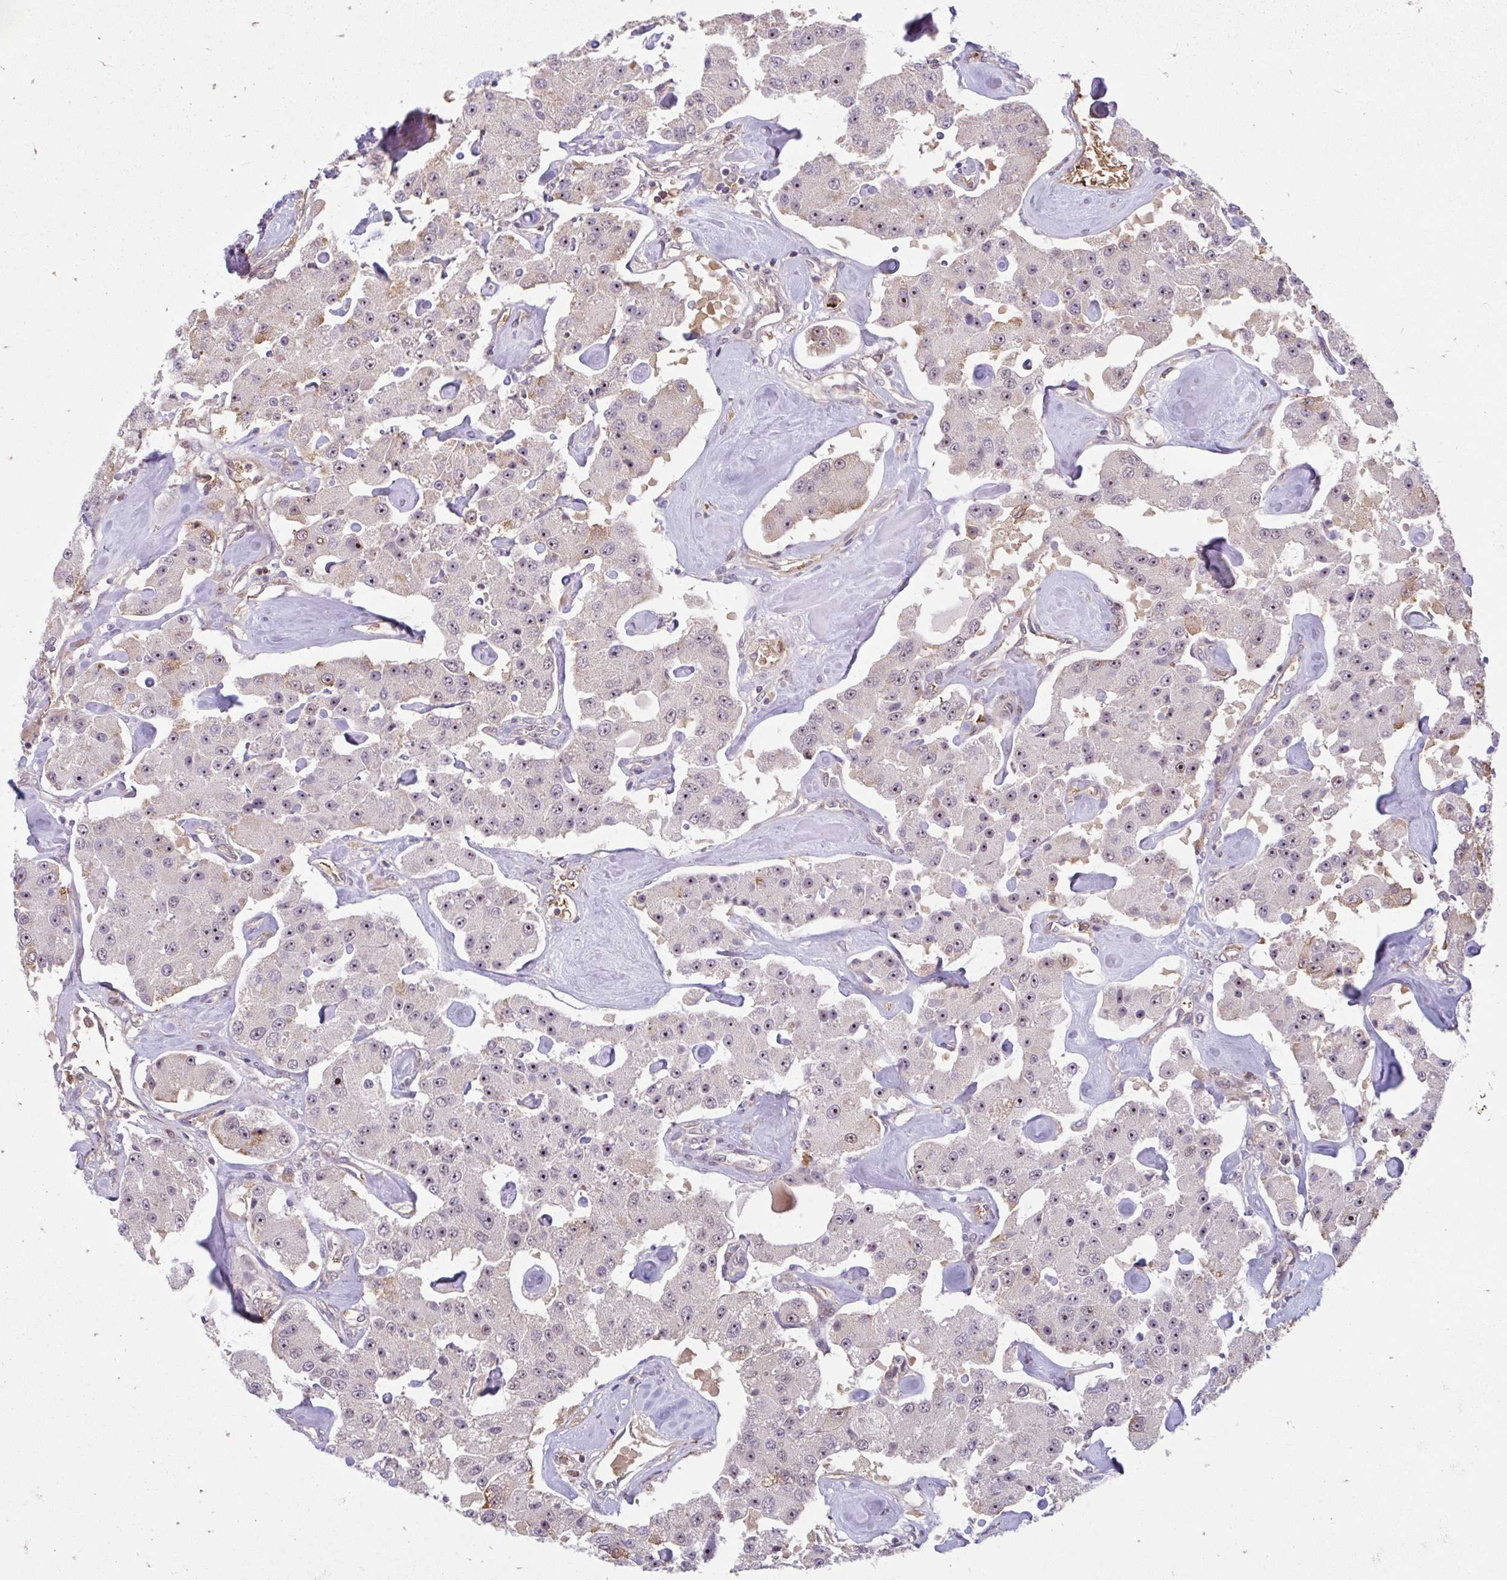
{"staining": {"intensity": "moderate", "quantity": "25%-75%", "location": "nuclear"}, "tissue": "carcinoid", "cell_type": "Tumor cells", "image_type": "cancer", "snomed": [{"axis": "morphology", "description": "Carcinoid, malignant, NOS"}, {"axis": "topography", "description": "Pancreas"}], "caption": "There is medium levels of moderate nuclear positivity in tumor cells of carcinoid (malignant), as demonstrated by immunohistochemical staining (brown color).", "gene": "HMBS", "patient": {"sex": "male", "age": 41}}